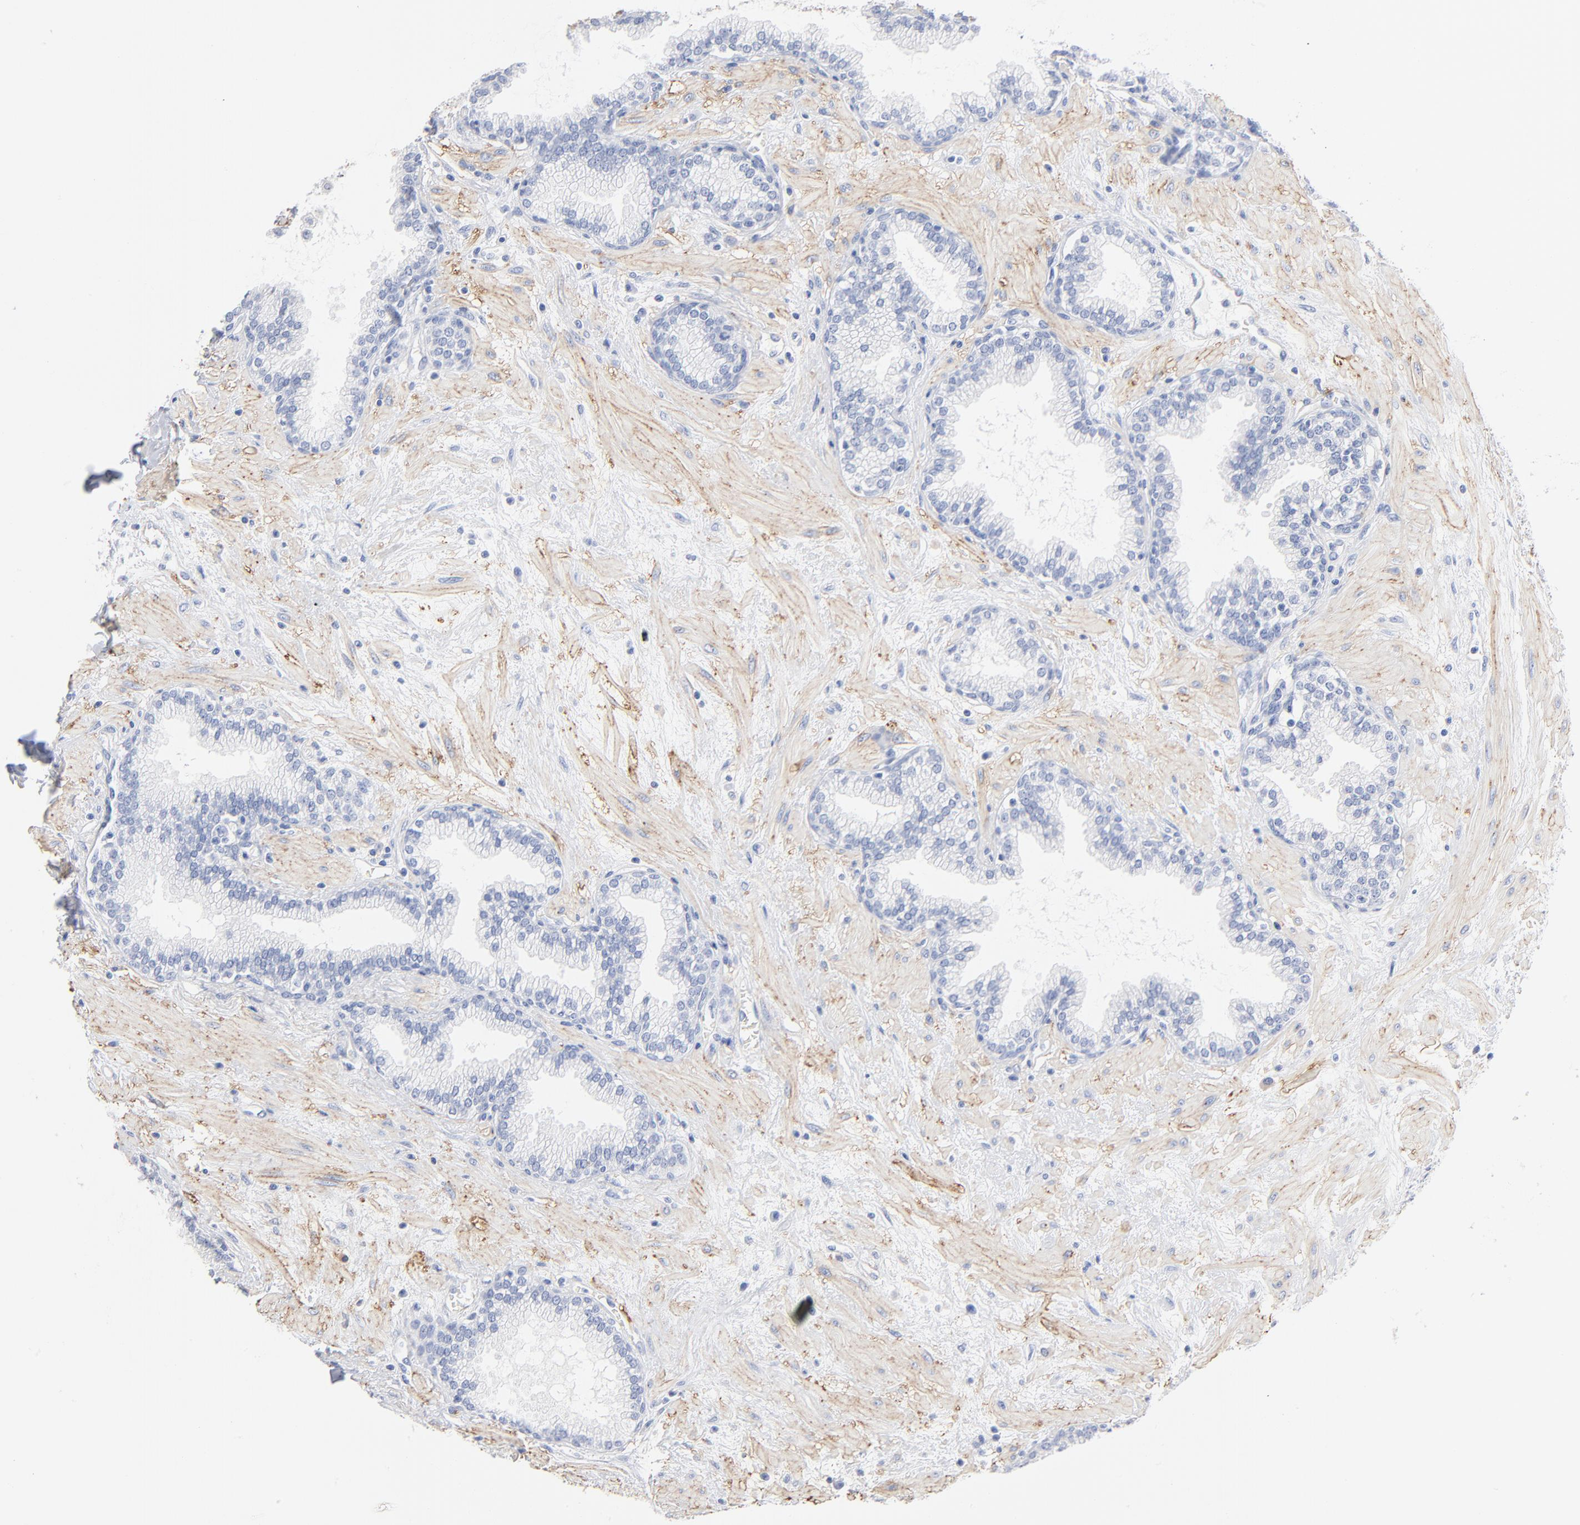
{"staining": {"intensity": "negative", "quantity": "none", "location": "none"}, "tissue": "prostate", "cell_type": "Glandular cells", "image_type": "normal", "snomed": [{"axis": "morphology", "description": "Normal tissue, NOS"}, {"axis": "topography", "description": "Prostate"}], "caption": "Image shows no protein positivity in glandular cells of benign prostate. (Immunohistochemistry, brightfield microscopy, high magnification).", "gene": "AGTR1", "patient": {"sex": "male", "age": 64}}